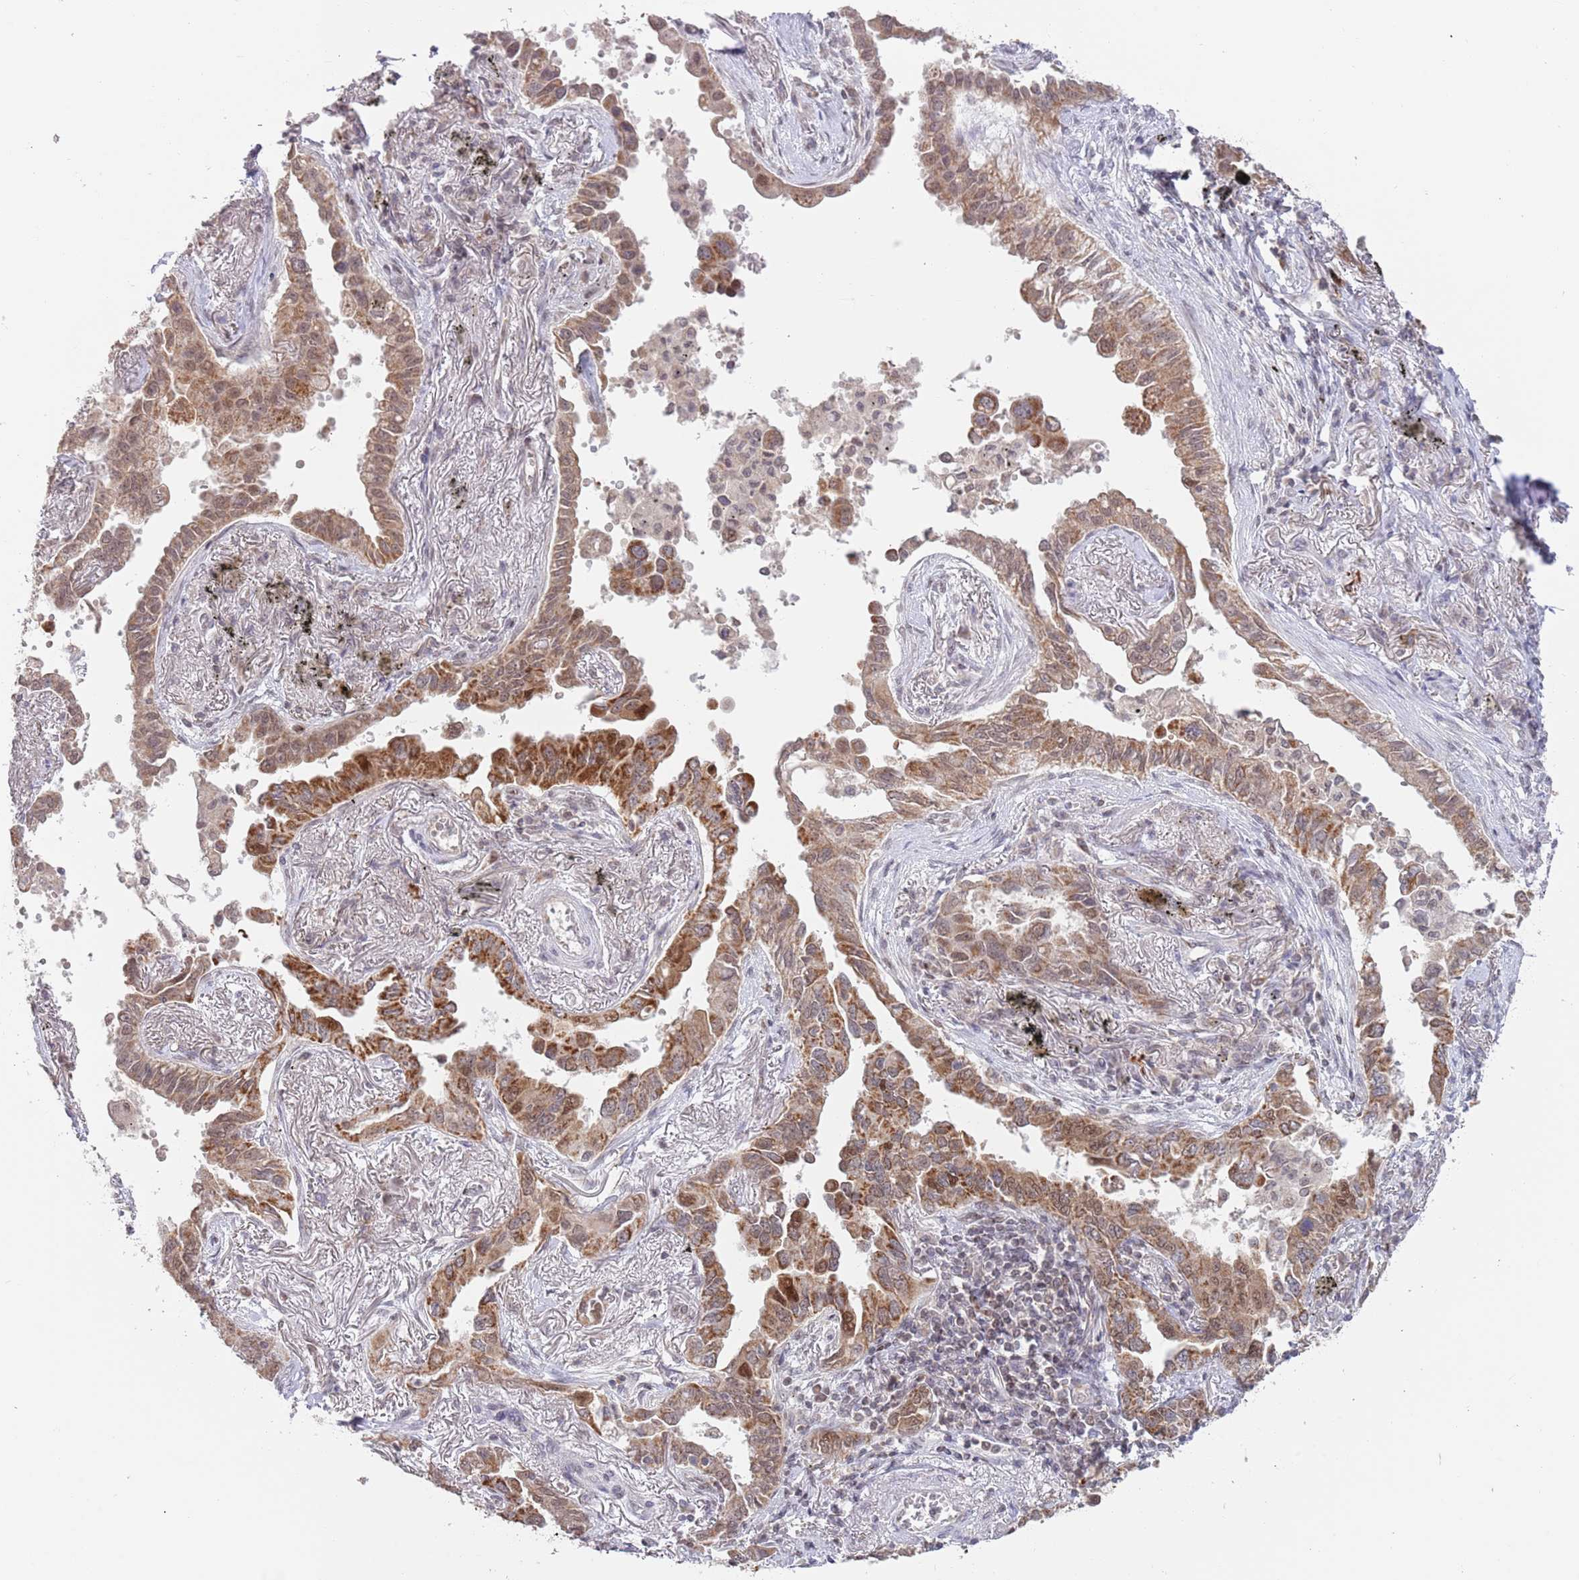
{"staining": {"intensity": "strong", "quantity": ">75%", "location": "cytoplasmic/membranous"}, "tissue": "lung cancer", "cell_type": "Tumor cells", "image_type": "cancer", "snomed": [{"axis": "morphology", "description": "Adenocarcinoma, NOS"}, {"axis": "topography", "description": "Lung"}], "caption": "Immunohistochemistry (DAB) staining of adenocarcinoma (lung) demonstrates strong cytoplasmic/membranous protein staining in approximately >75% of tumor cells.", "gene": "TIMM13", "patient": {"sex": "male", "age": 67}}